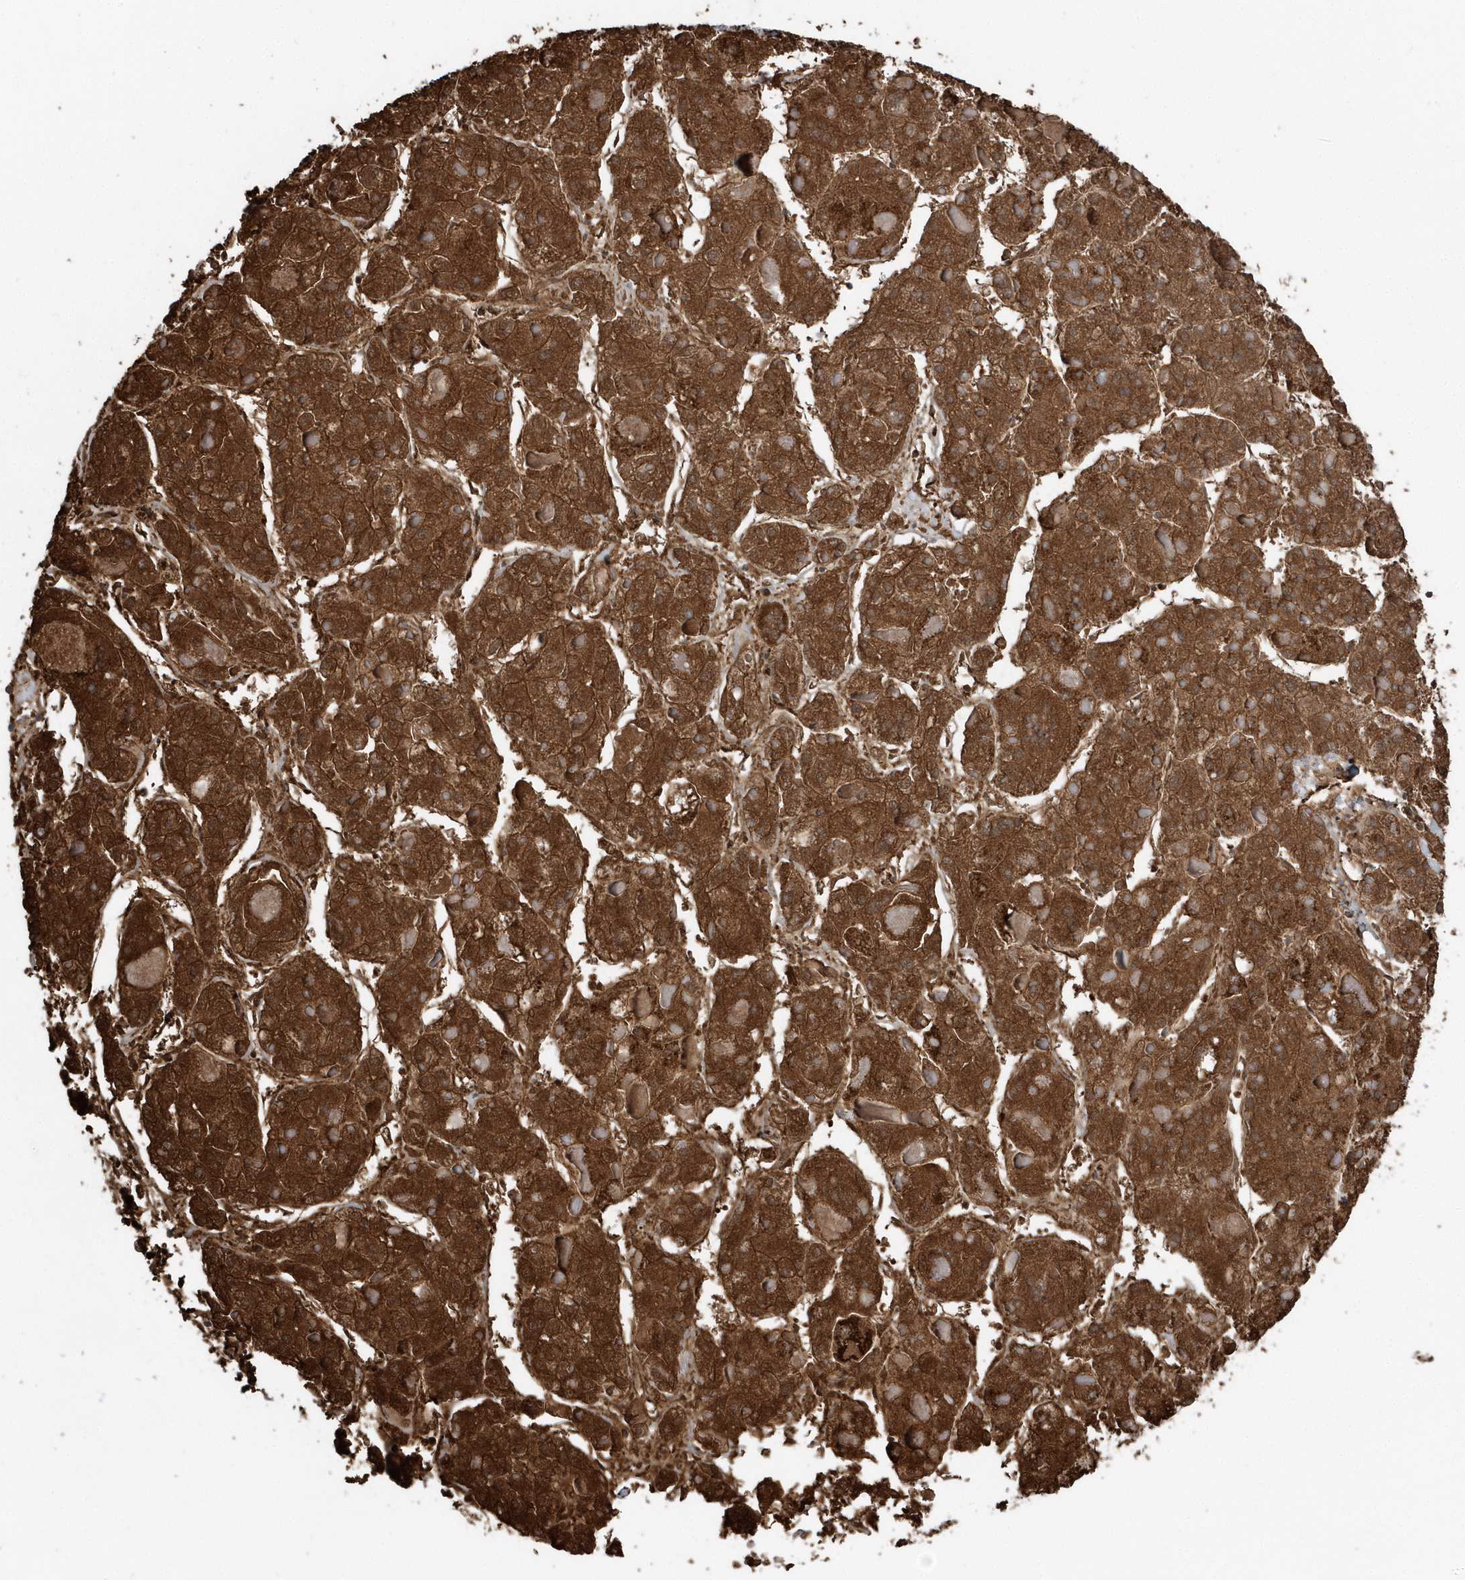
{"staining": {"intensity": "strong", "quantity": ">75%", "location": "cytoplasmic/membranous"}, "tissue": "liver cancer", "cell_type": "Tumor cells", "image_type": "cancer", "snomed": [{"axis": "morphology", "description": "Carcinoma, Hepatocellular, NOS"}, {"axis": "topography", "description": "Liver"}], "caption": "Immunohistochemical staining of liver hepatocellular carcinoma exhibits strong cytoplasmic/membranous protein expression in about >75% of tumor cells. Nuclei are stained in blue.", "gene": "TMCO6", "patient": {"sex": "female", "age": 73}}